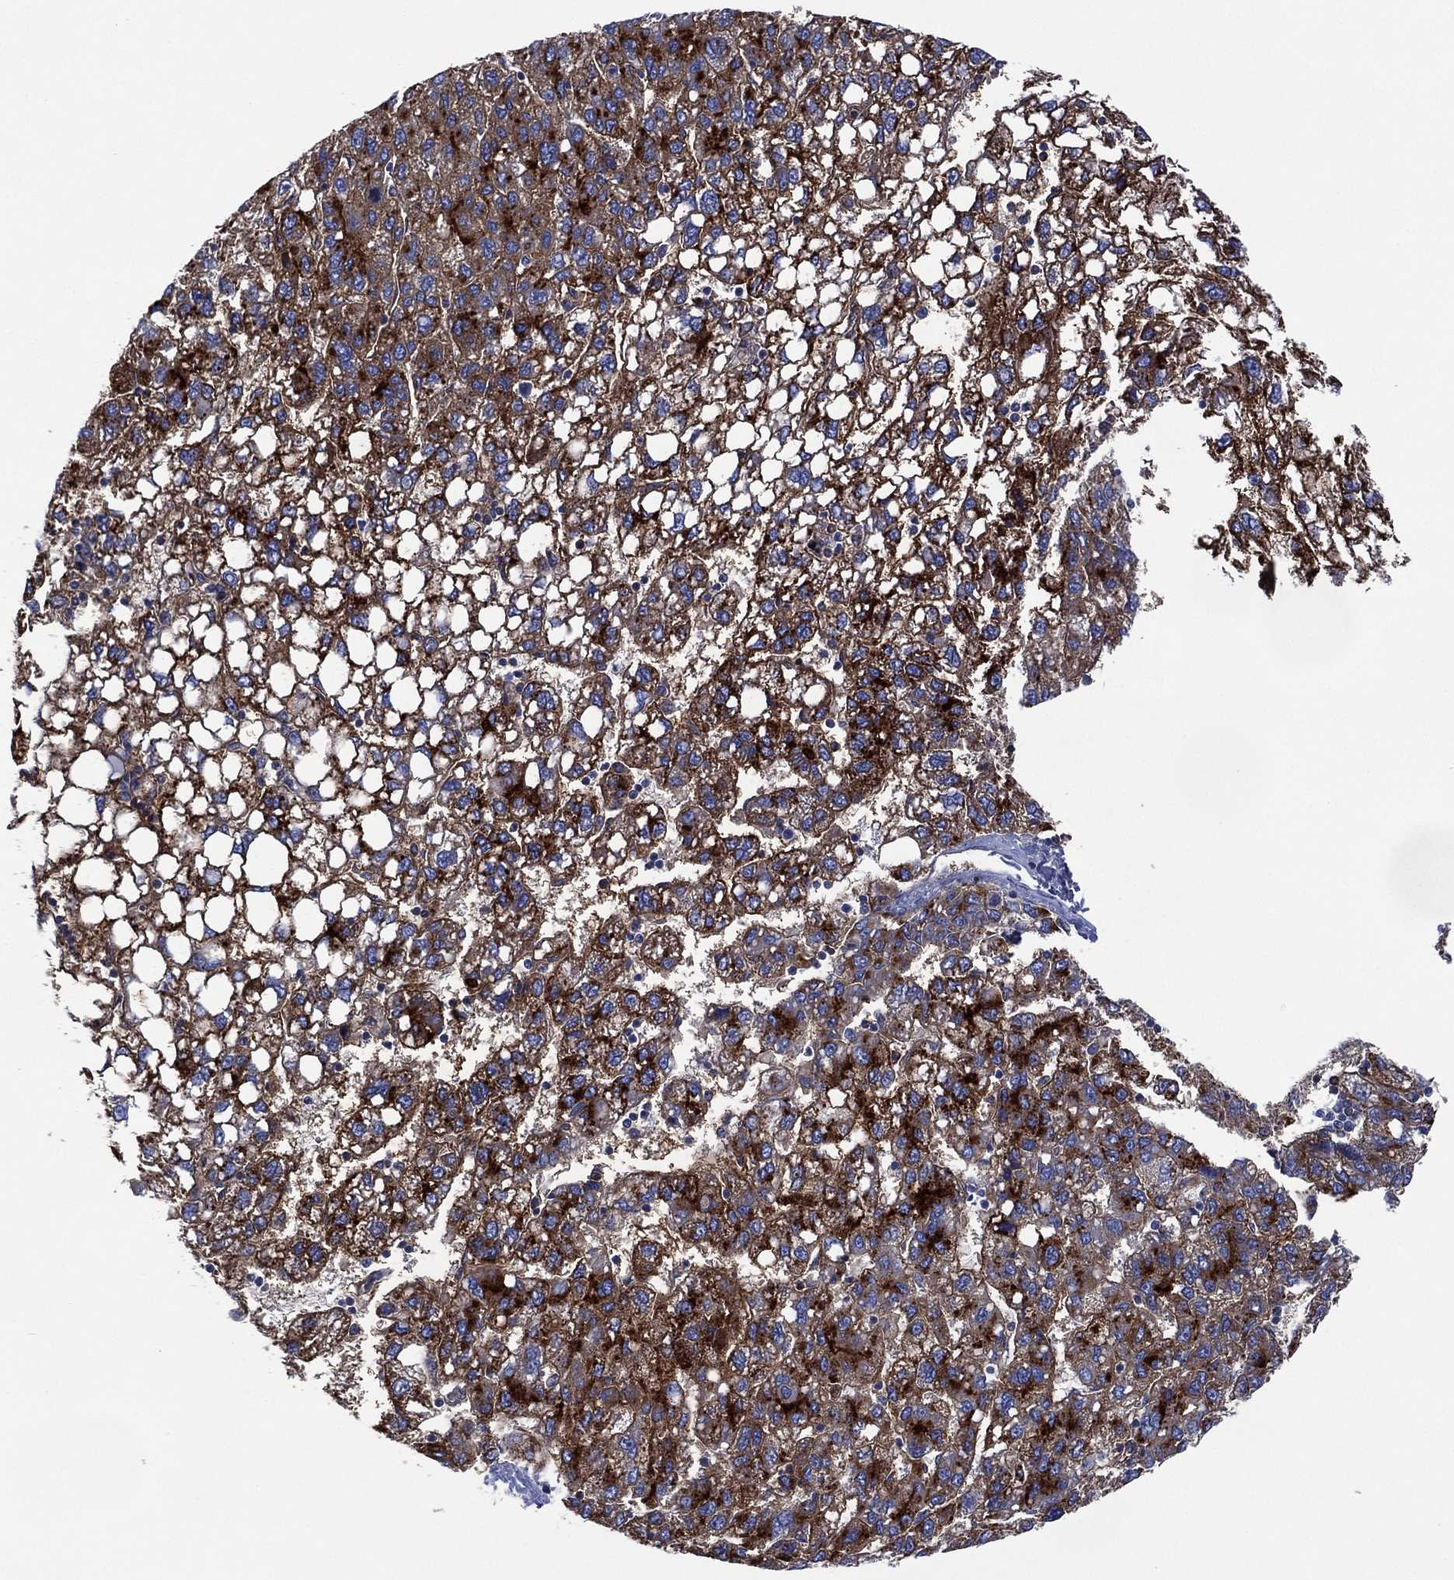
{"staining": {"intensity": "strong", "quantity": "25%-75%", "location": "cytoplasmic/membranous"}, "tissue": "liver cancer", "cell_type": "Tumor cells", "image_type": "cancer", "snomed": [{"axis": "morphology", "description": "Carcinoma, Hepatocellular, NOS"}, {"axis": "topography", "description": "Liver"}], "caption": "Protein analysis of liver cancer tissue exhibits strong cytoplasmic/membranous expression in about 25%-75% of tumor cells.", "gene": "DPP4", "patient": {"sex": "female", "age": 82}}